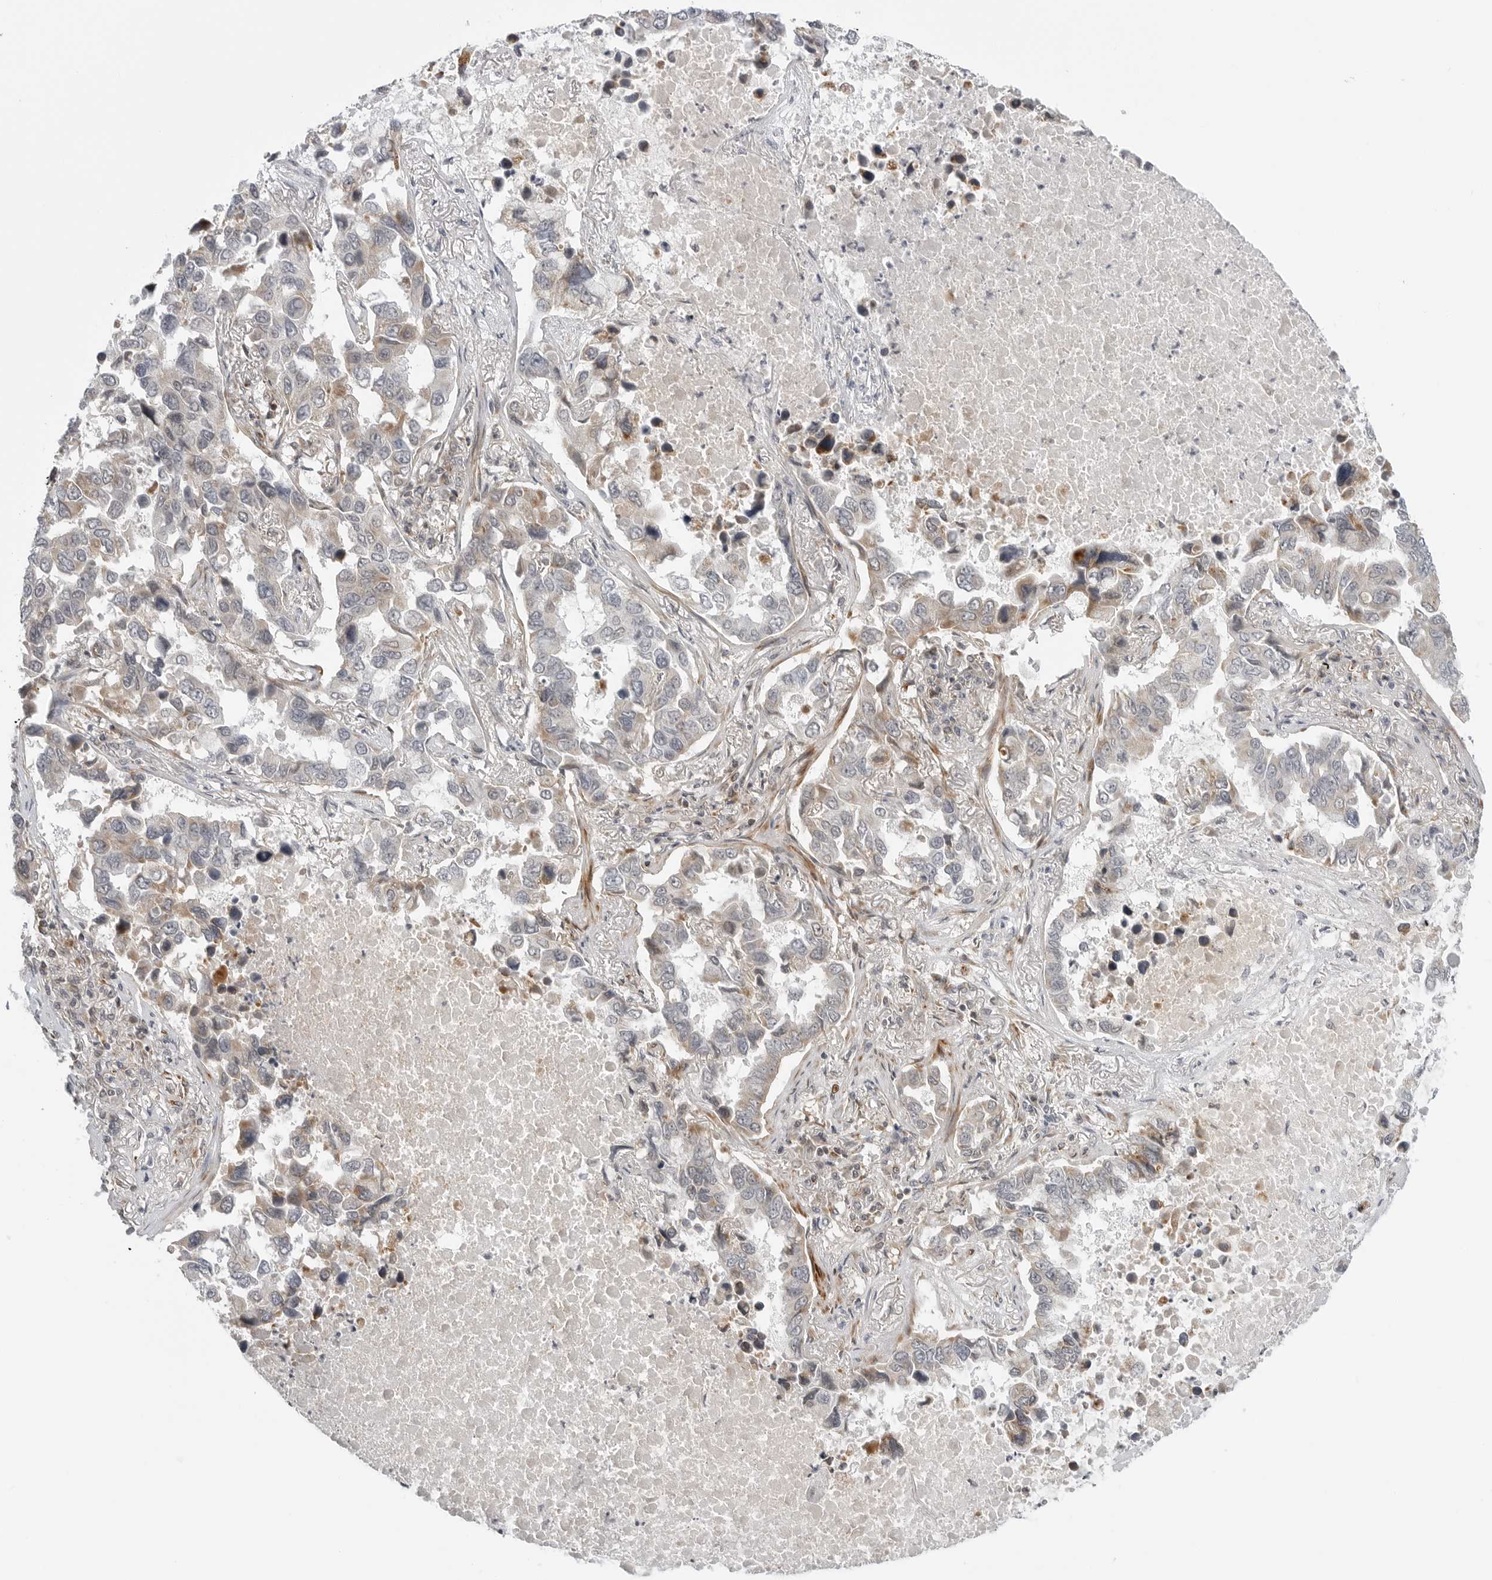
{"staining": {"intensity": "moderate", "quantity": "<25%", "location": "cytoplasmic/membranous"}, "tissue": "lung cancer", "cell_type": "Tumor cells", "image_type": "cancer", "snomed": [{"axis": "morphology", "description": "Adenocarcinoma, NOS"}, {"axis": "topography", "description": "Lung"}], "caption": "Brown immunohistochemical staining in human adenocarcinoma (lung) demonstrates moderate cytoplasmic/membranous positivity in about <25% of tumor cells.", "gene": "PEX2", "patient": {"sex": "male", "age": 64}}